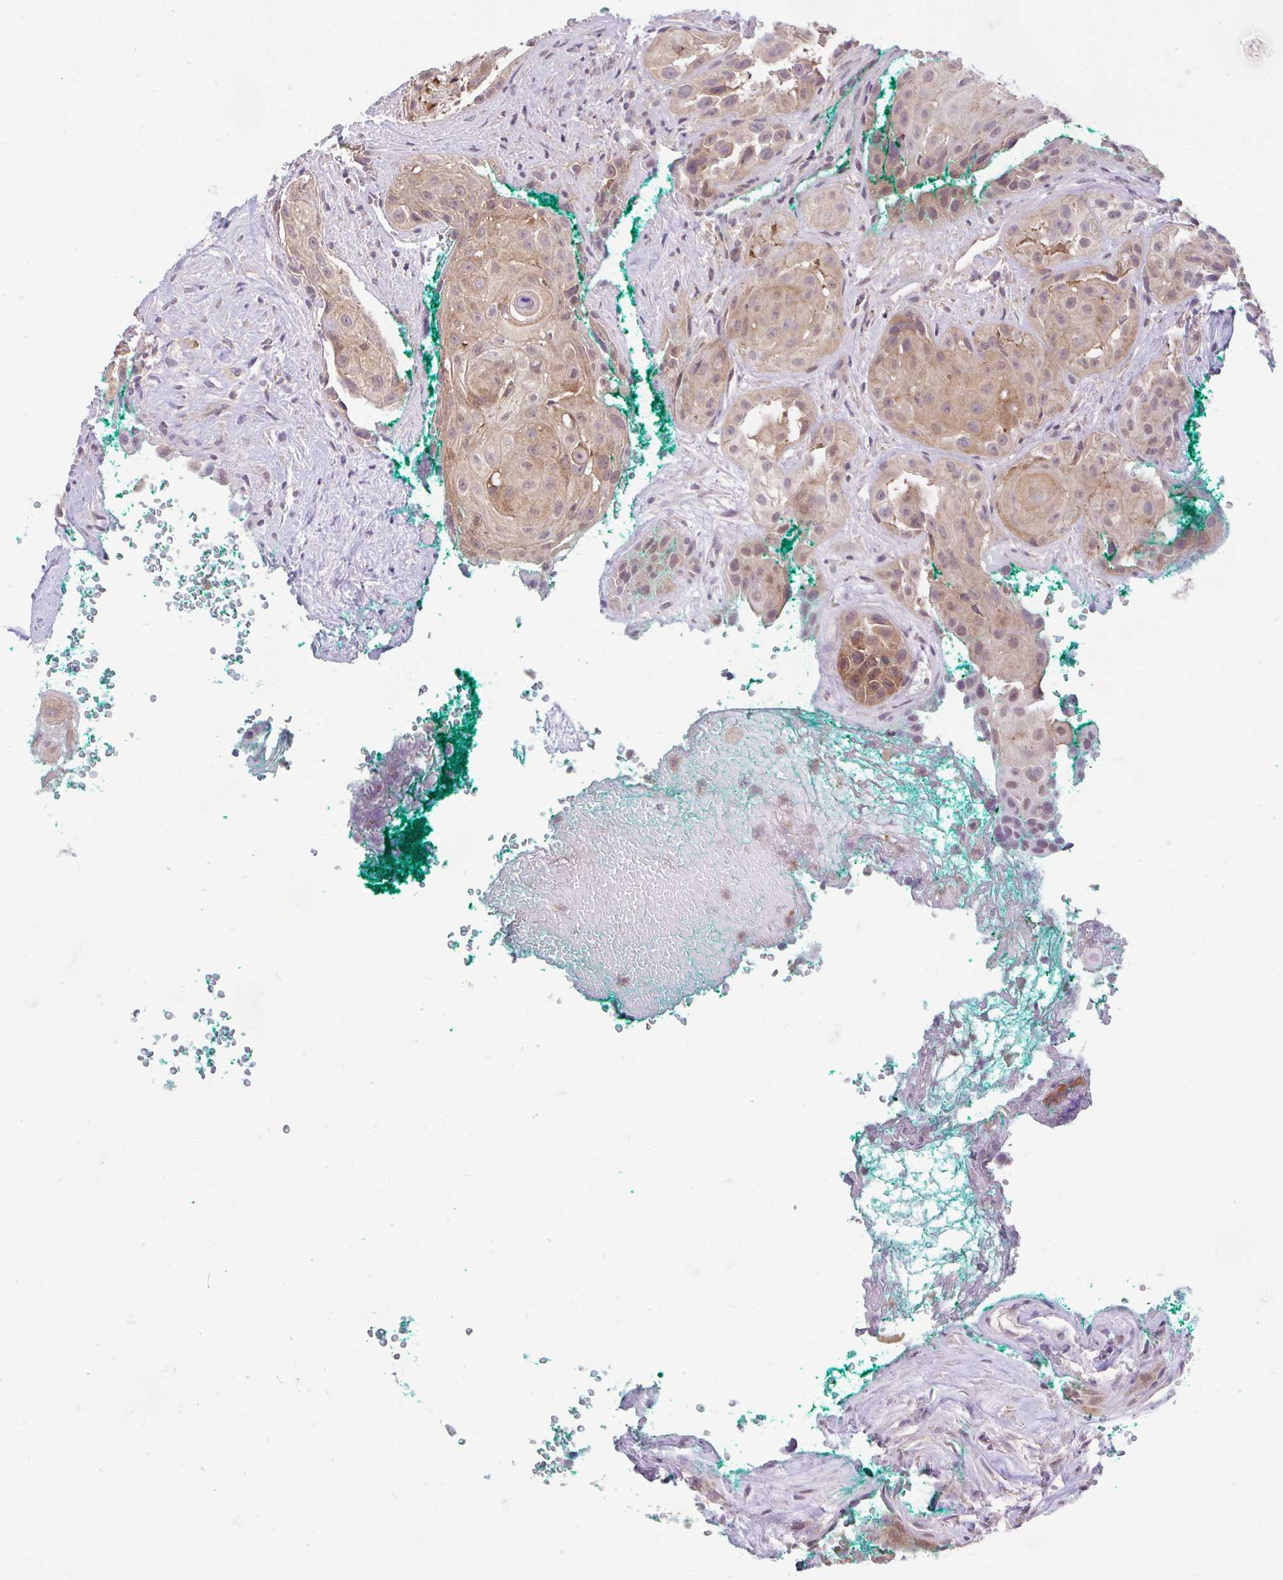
{"staining": {"intensity": "weak", "quantity": ">75%", "location": "cytoplasmic/membranous,nuclear"}, "tissue": "head and neck cancer", "cell_type": "Tumor cells", "image_type": "cancer", "snomed": [{"axis": "morphology", "description": "Squamous cell carcinoma, NOS"}, {"axis": "topography", "description": "Head-Neck"}], "caption": "Protein analysis of squamous cell carcinoma (head and neck) tissue reveals weak cytoplasmic/membranous and nuclear positivity in about >75% of tumor cells.", "gene": "RALBP1", "patient": {"sex": "male", "age": 83}}